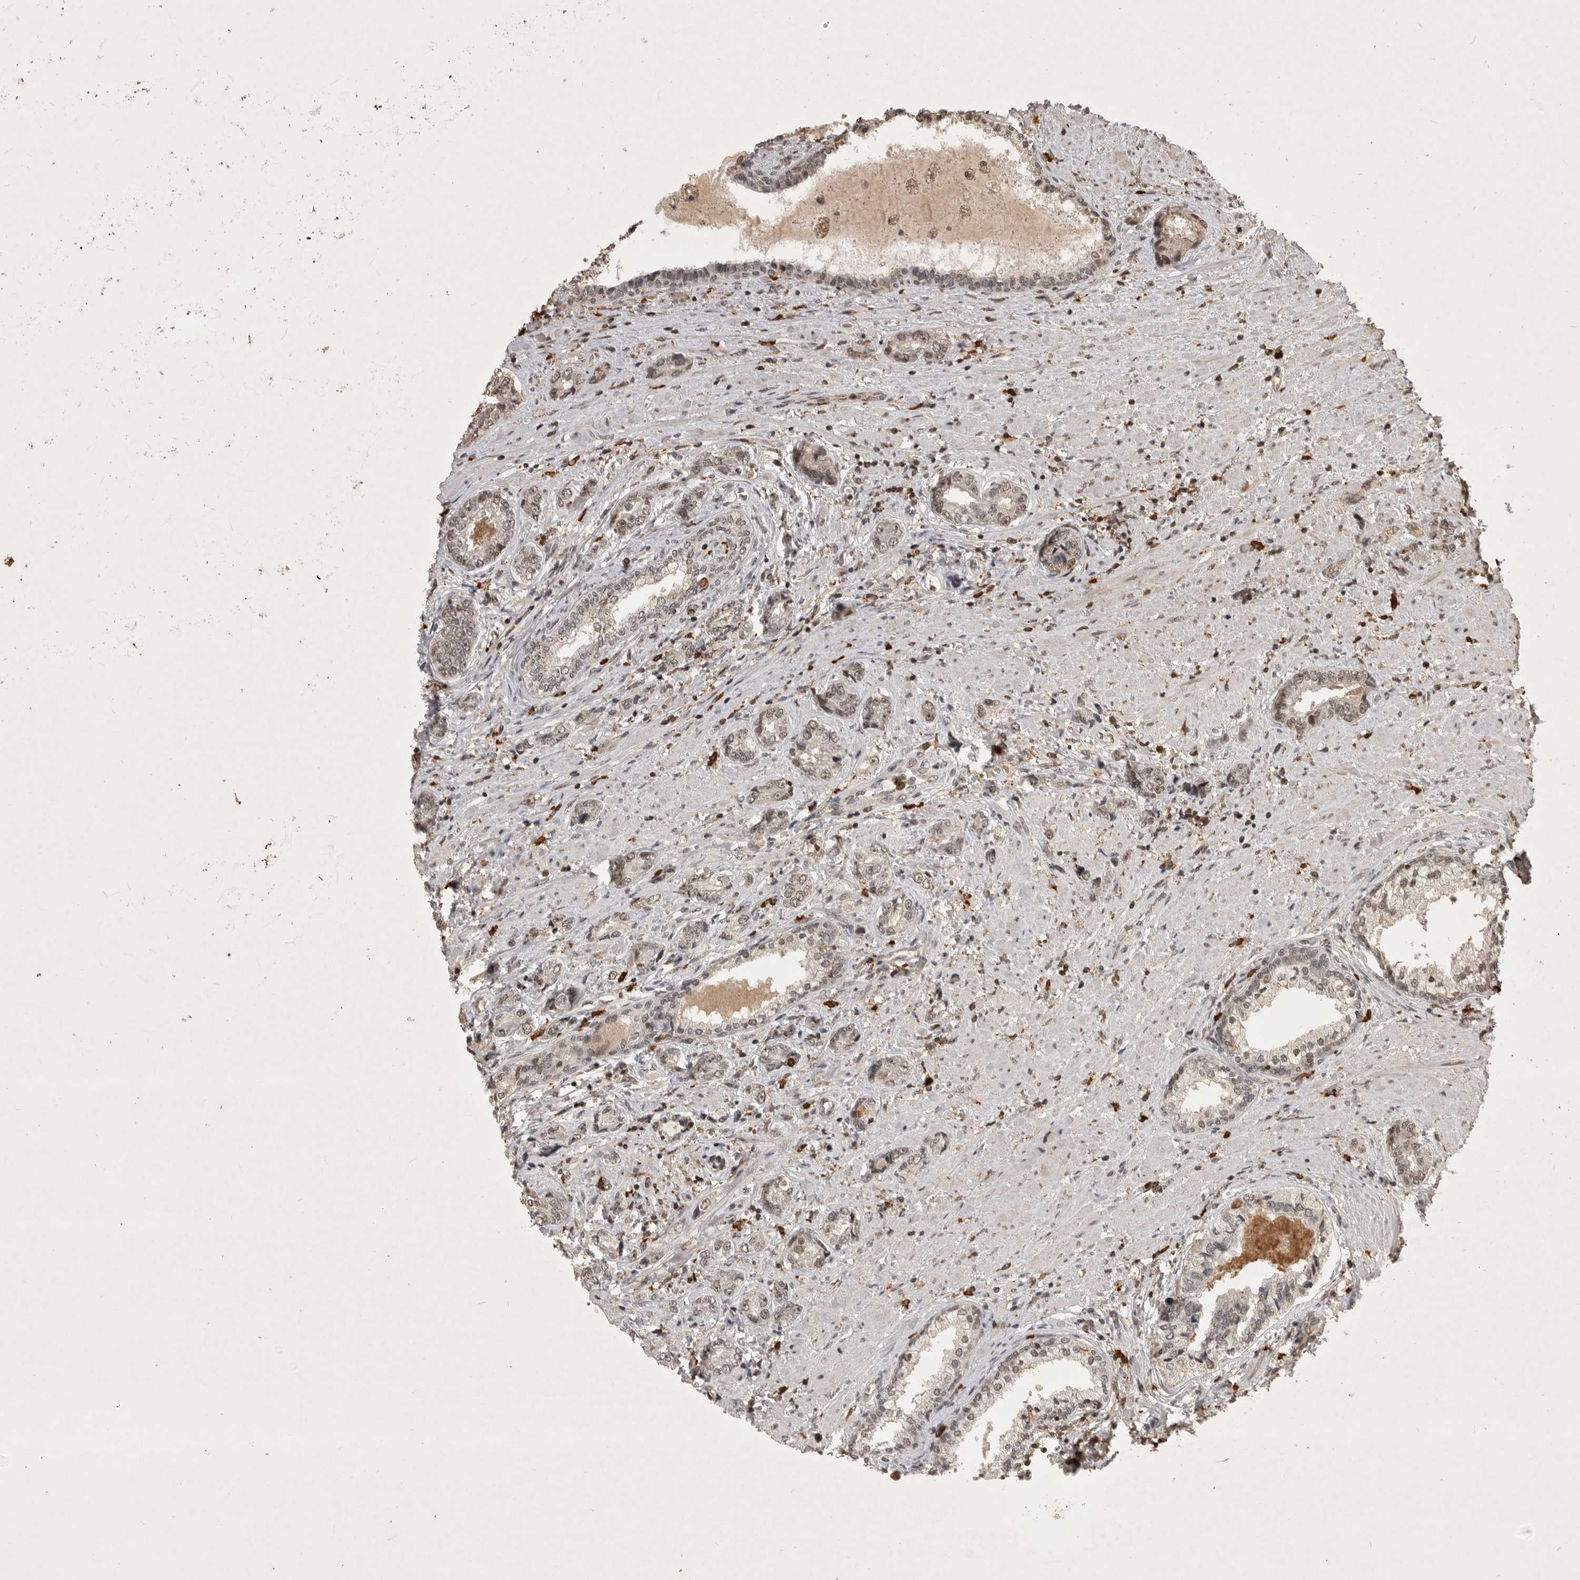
{"staining": {"intensity": "weak", "quantity": ">75%", "location": "nuclear"}, "tissue": "prostate cancer", "cell_type": "Tumor cells", "image_type": "cancer", "snomed": [{"axis": "morphology", "description": "Adenocarcinoma, High grade"}, {"axis": "topography", "description": "Prostate"}], "caption": "Prostate high-grade adenocarcinoma stained with DAB (3,3'-diaminobenzidine) immunohistochemistry (IHC) shows low levels of weak nuclear positivity in approximately >75% of tumor cells.", "gene": "CBLL1", "patient": {"sex": "male", "age": 61}}